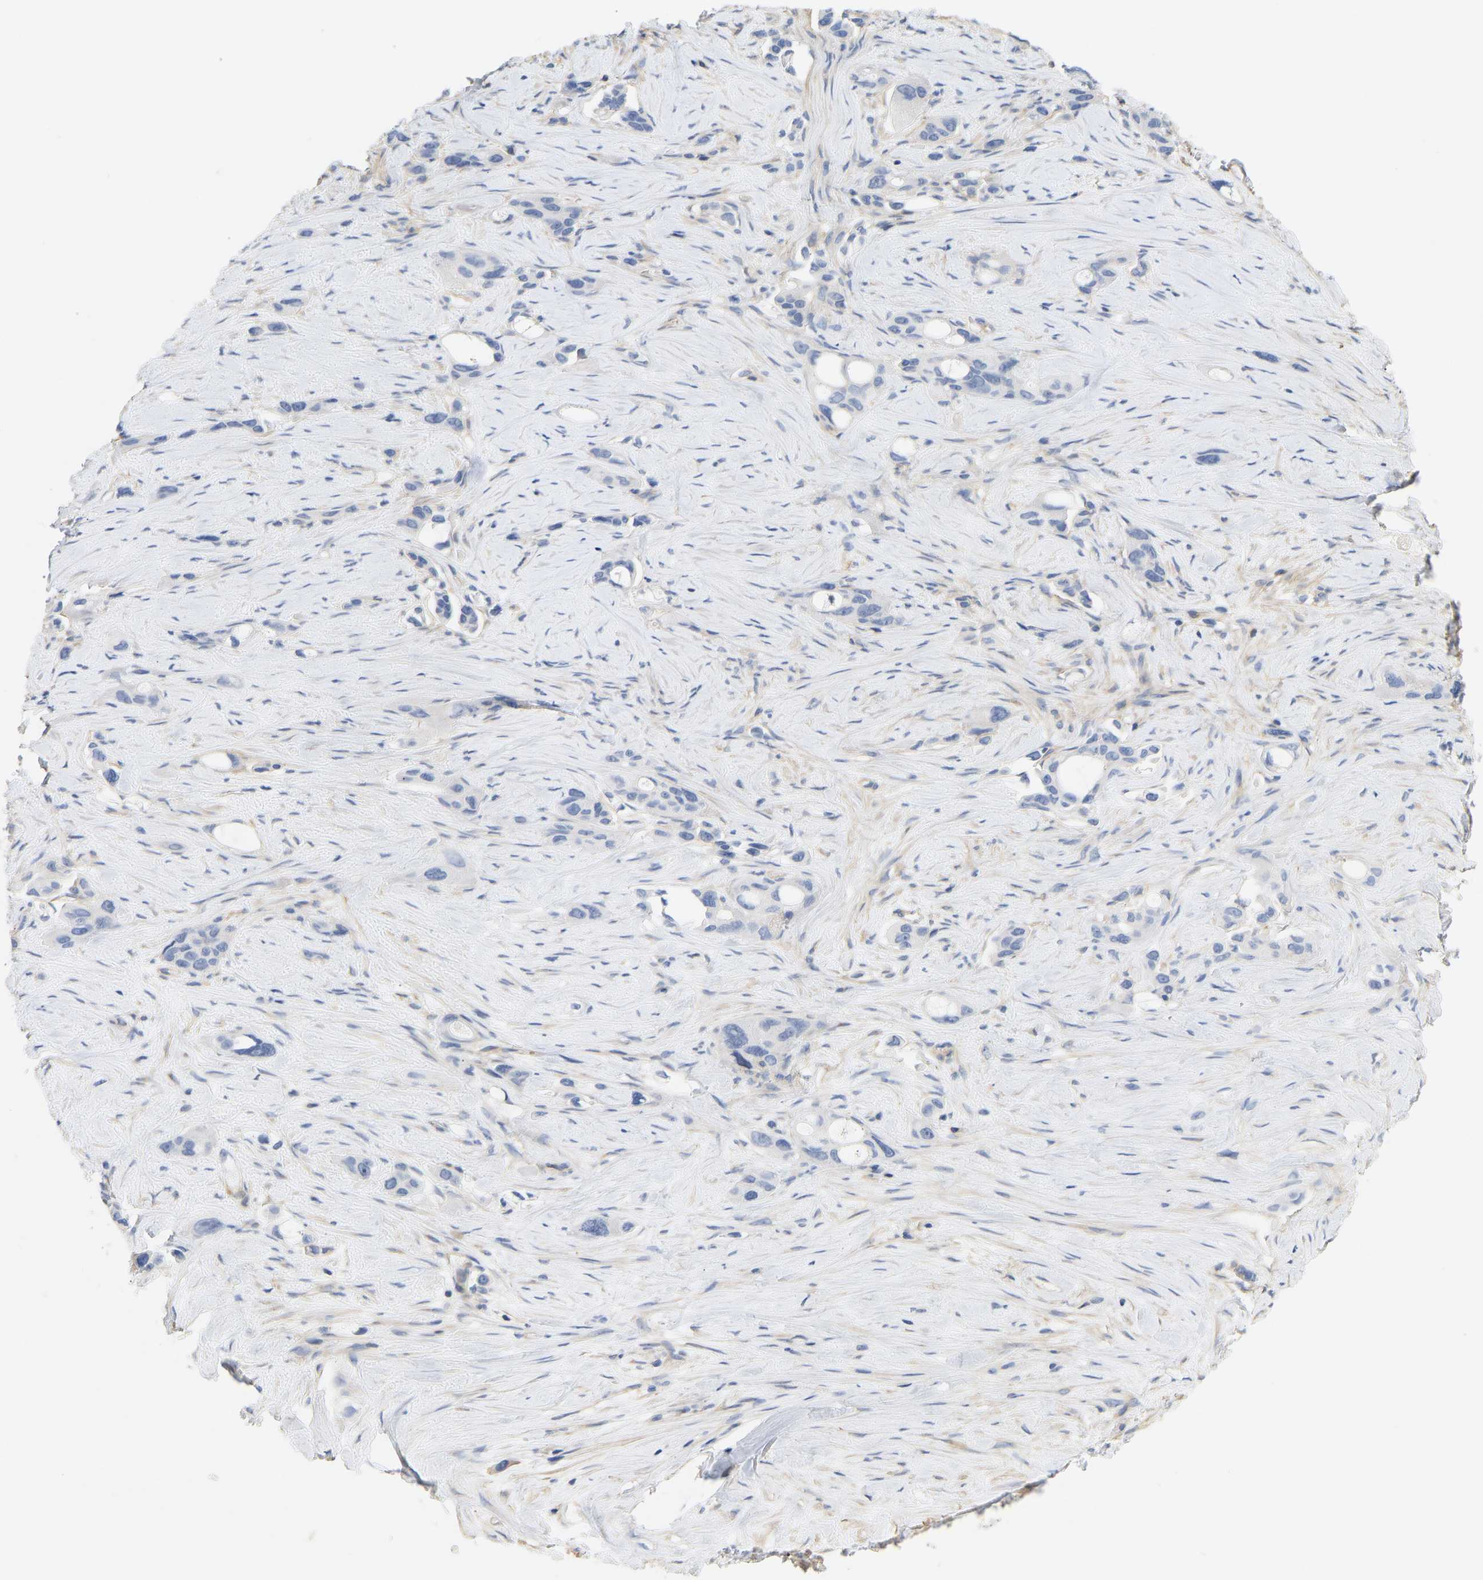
{"staining": {"intensity": "negative", "quantity": "none", "location": "none"}, "tissue": "pancreatic cancer", "cell_type": "Tumor cells", "image_type": "cancer", "snomed": [{"axis": "morphology", "description": "Adenocarcinoma, NOS"}, {"axis": "topography", "description": "Pancreas"}], "caption": "High power microscopy micrograph of an immunohistochemistry image of pancreatic cancer (adenocarcinoma), revealing no significant expression in tumor cells.", "gene": "BVES", "patient": {"sex": "male", "age": 53}}